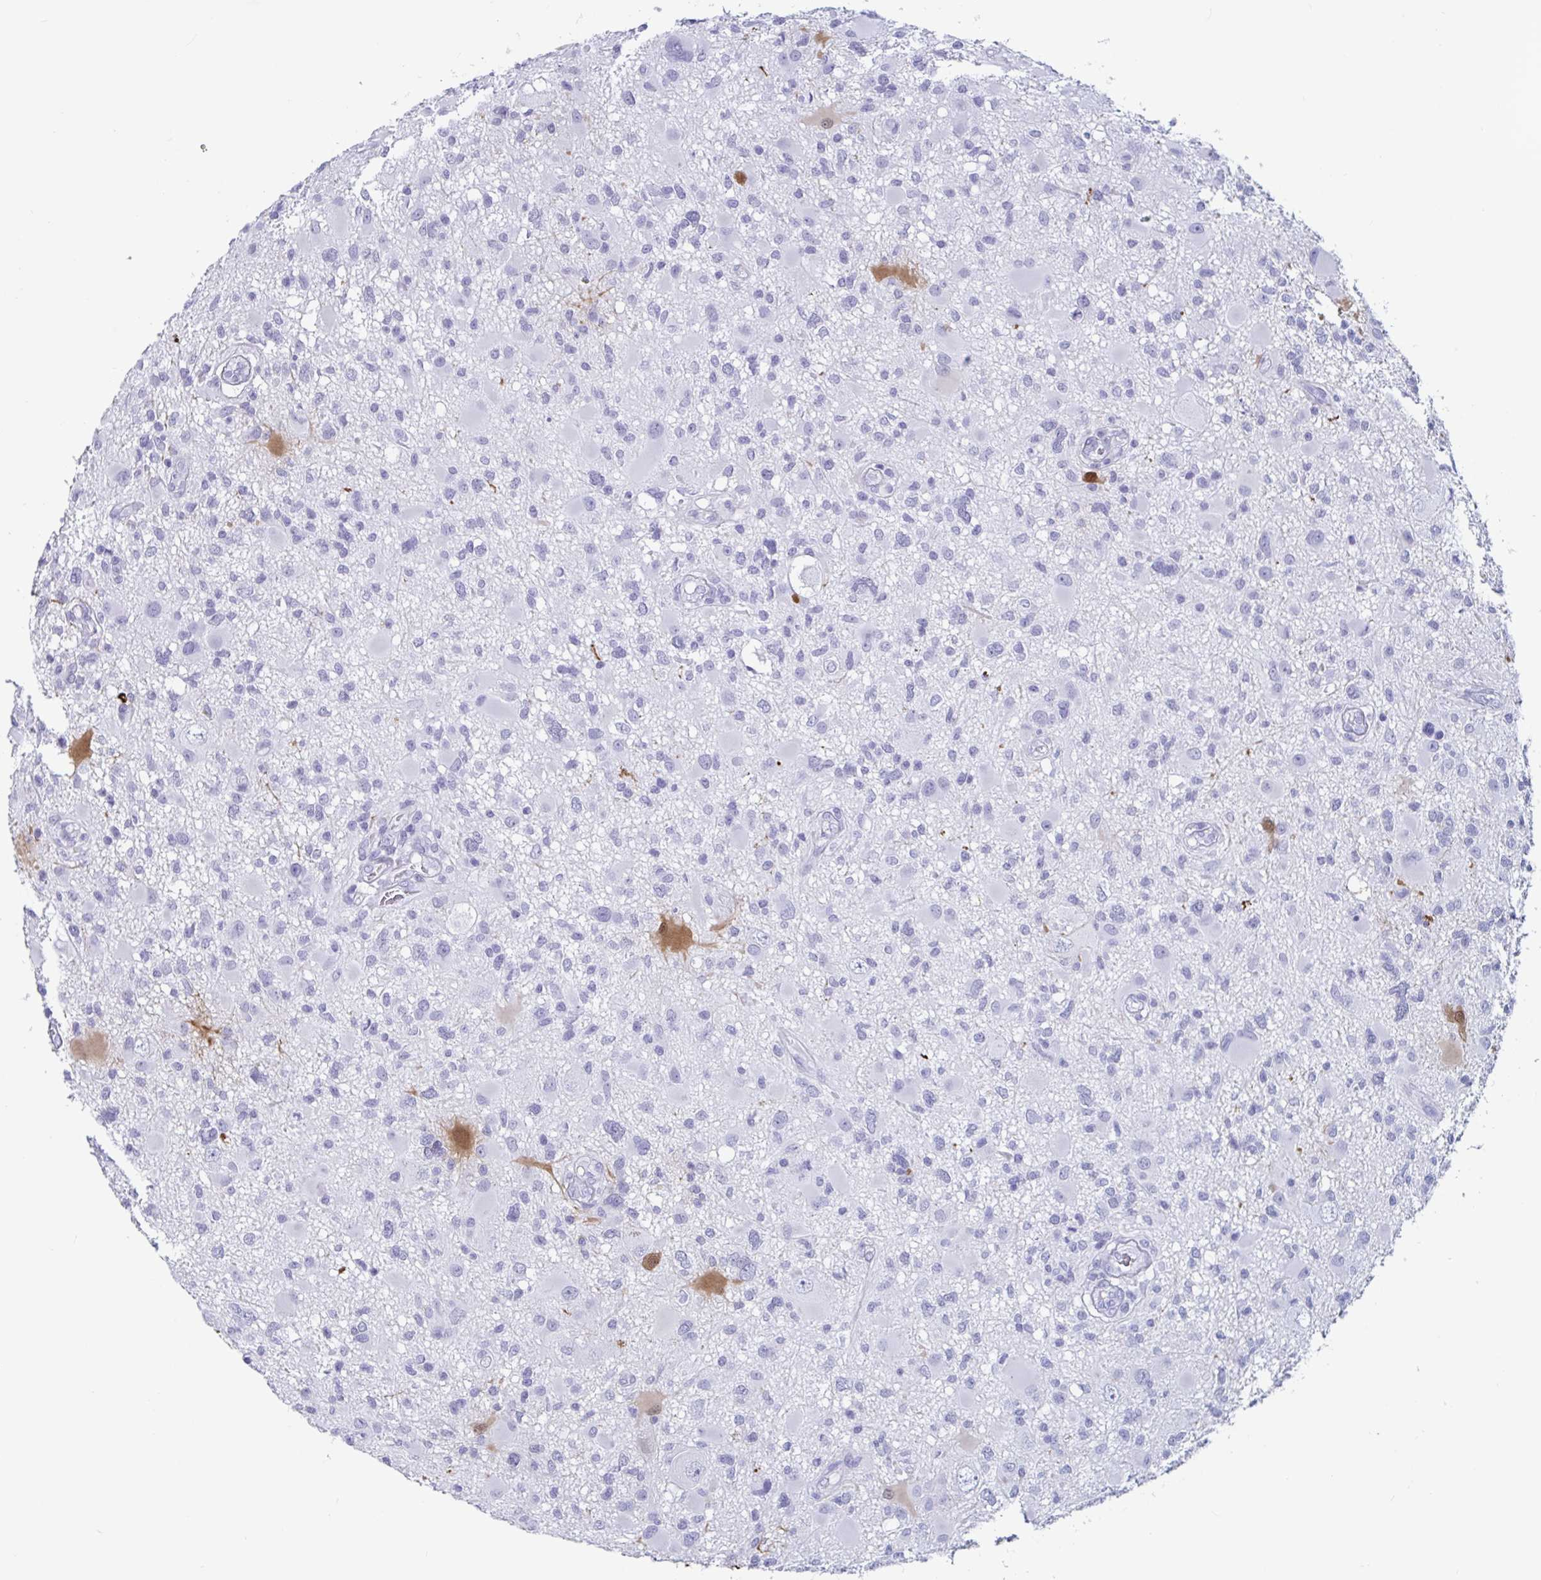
{"staining": {"intensity": "negative", "quantity": "none", "location": "none"}, "tissue": "glioma", "cell_type": "Tumor cells", "image_type": "cancer", "snomed": [{"axis": "morphology", "description": "Glioma, malignant, High grade"}, {"axis": "topography", "description": "Brain"}], "caption": "This is an IHC image of glioma. There is no expression in tumor cells.", "gene": "GKN2", "patient": {"sex": "male", "age": 54}}